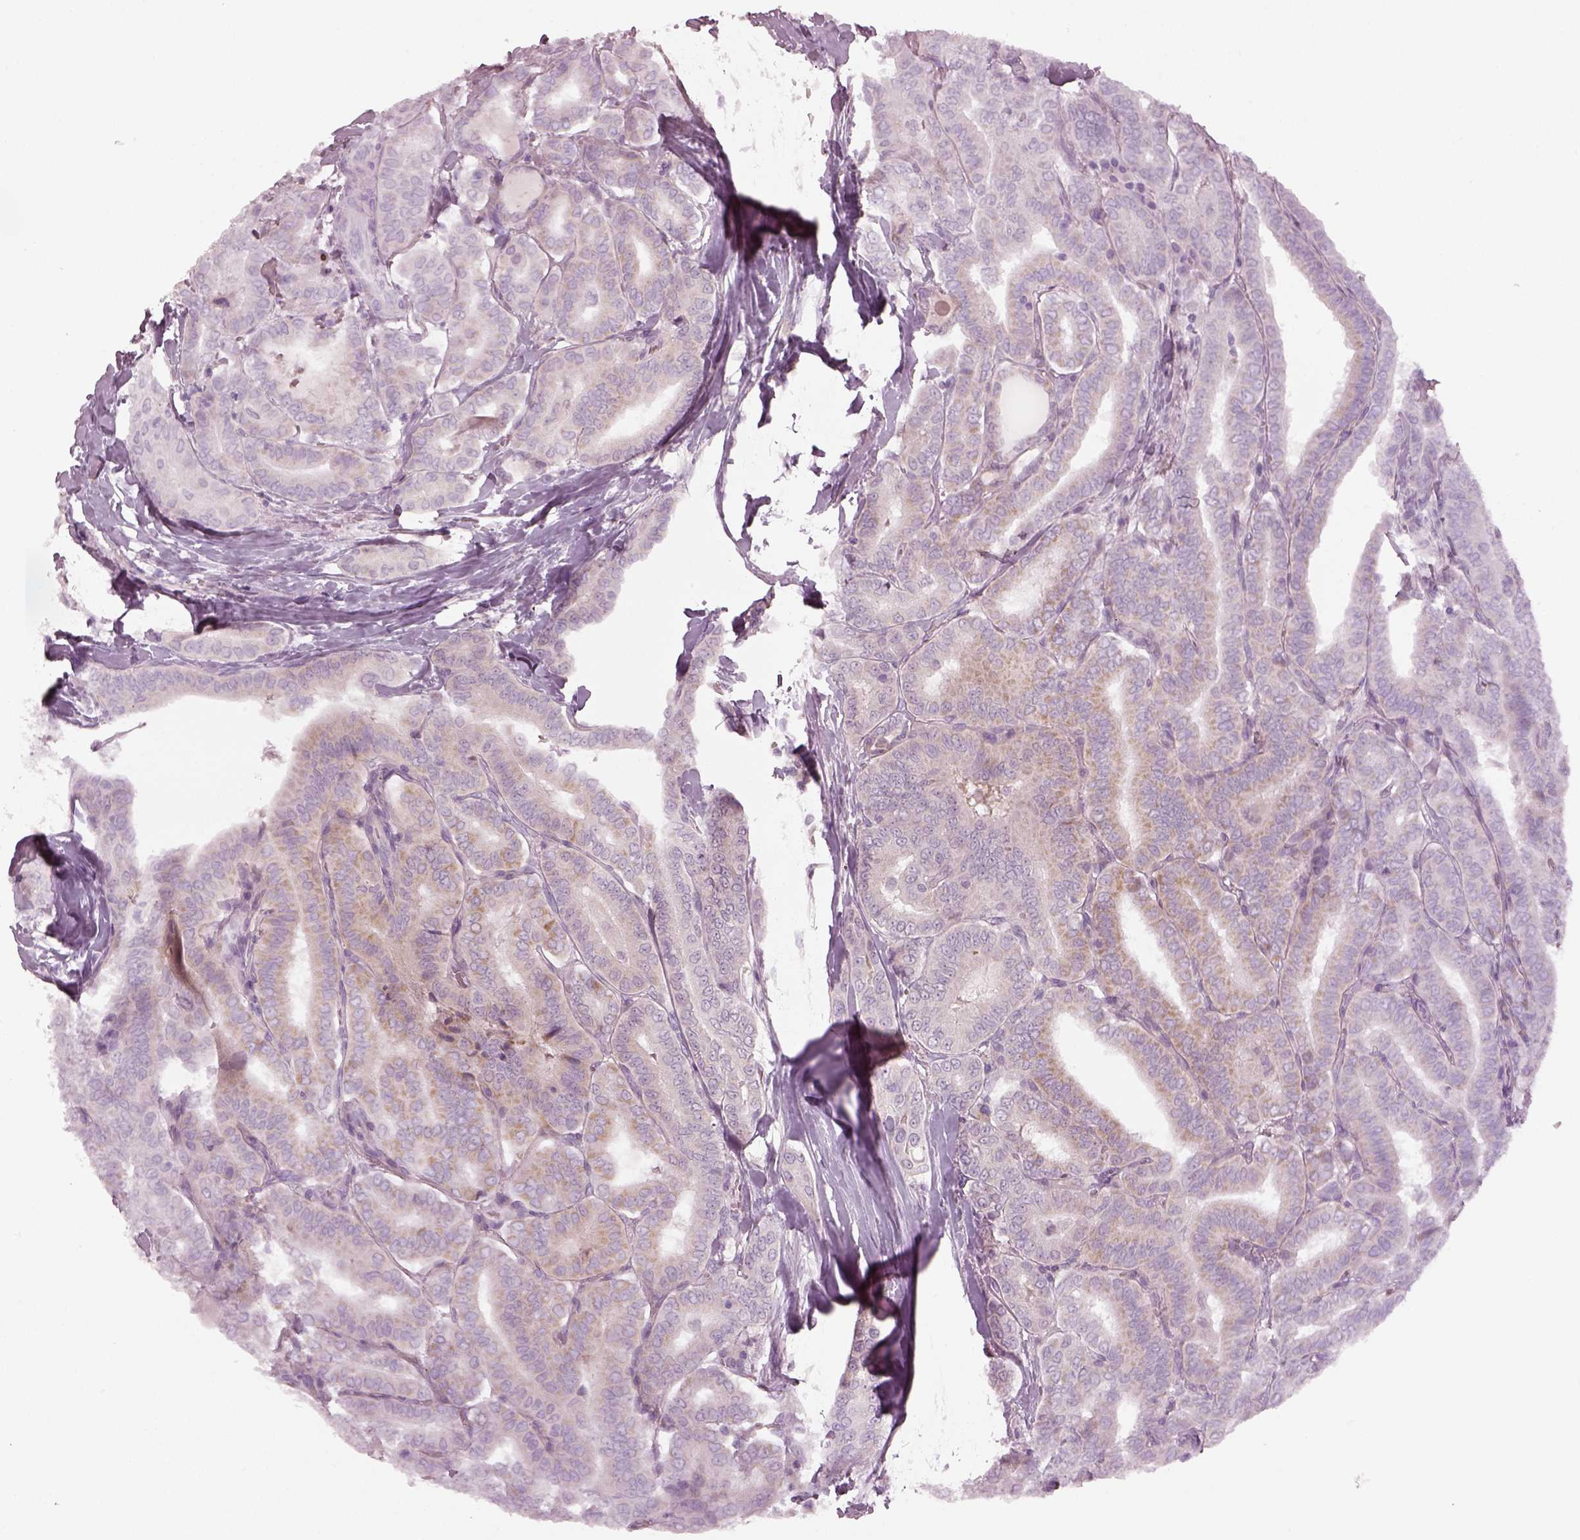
{"staining": {"intensity": "negative", "quantity": "none", "location": "none"}, "tissue": "thyroid cancer", "cell_type": "Tumor cells", "image_type": "cancer", "snomed": [{"axis": "morphology", "description": "Papillary adenocarcinoma, NOS"}, {"axis": "morphology", "description": "Papillary adenoma metastatic"}, {"axis": "topography", "description": "Thyroid gland"}], "caption": "Human thyroid cancer stained for a protein using immunohistochemistry shows no positivity in tumor cells.", "gene": "SPATA6L", "patient": {"sex": "female", "age": 50}}